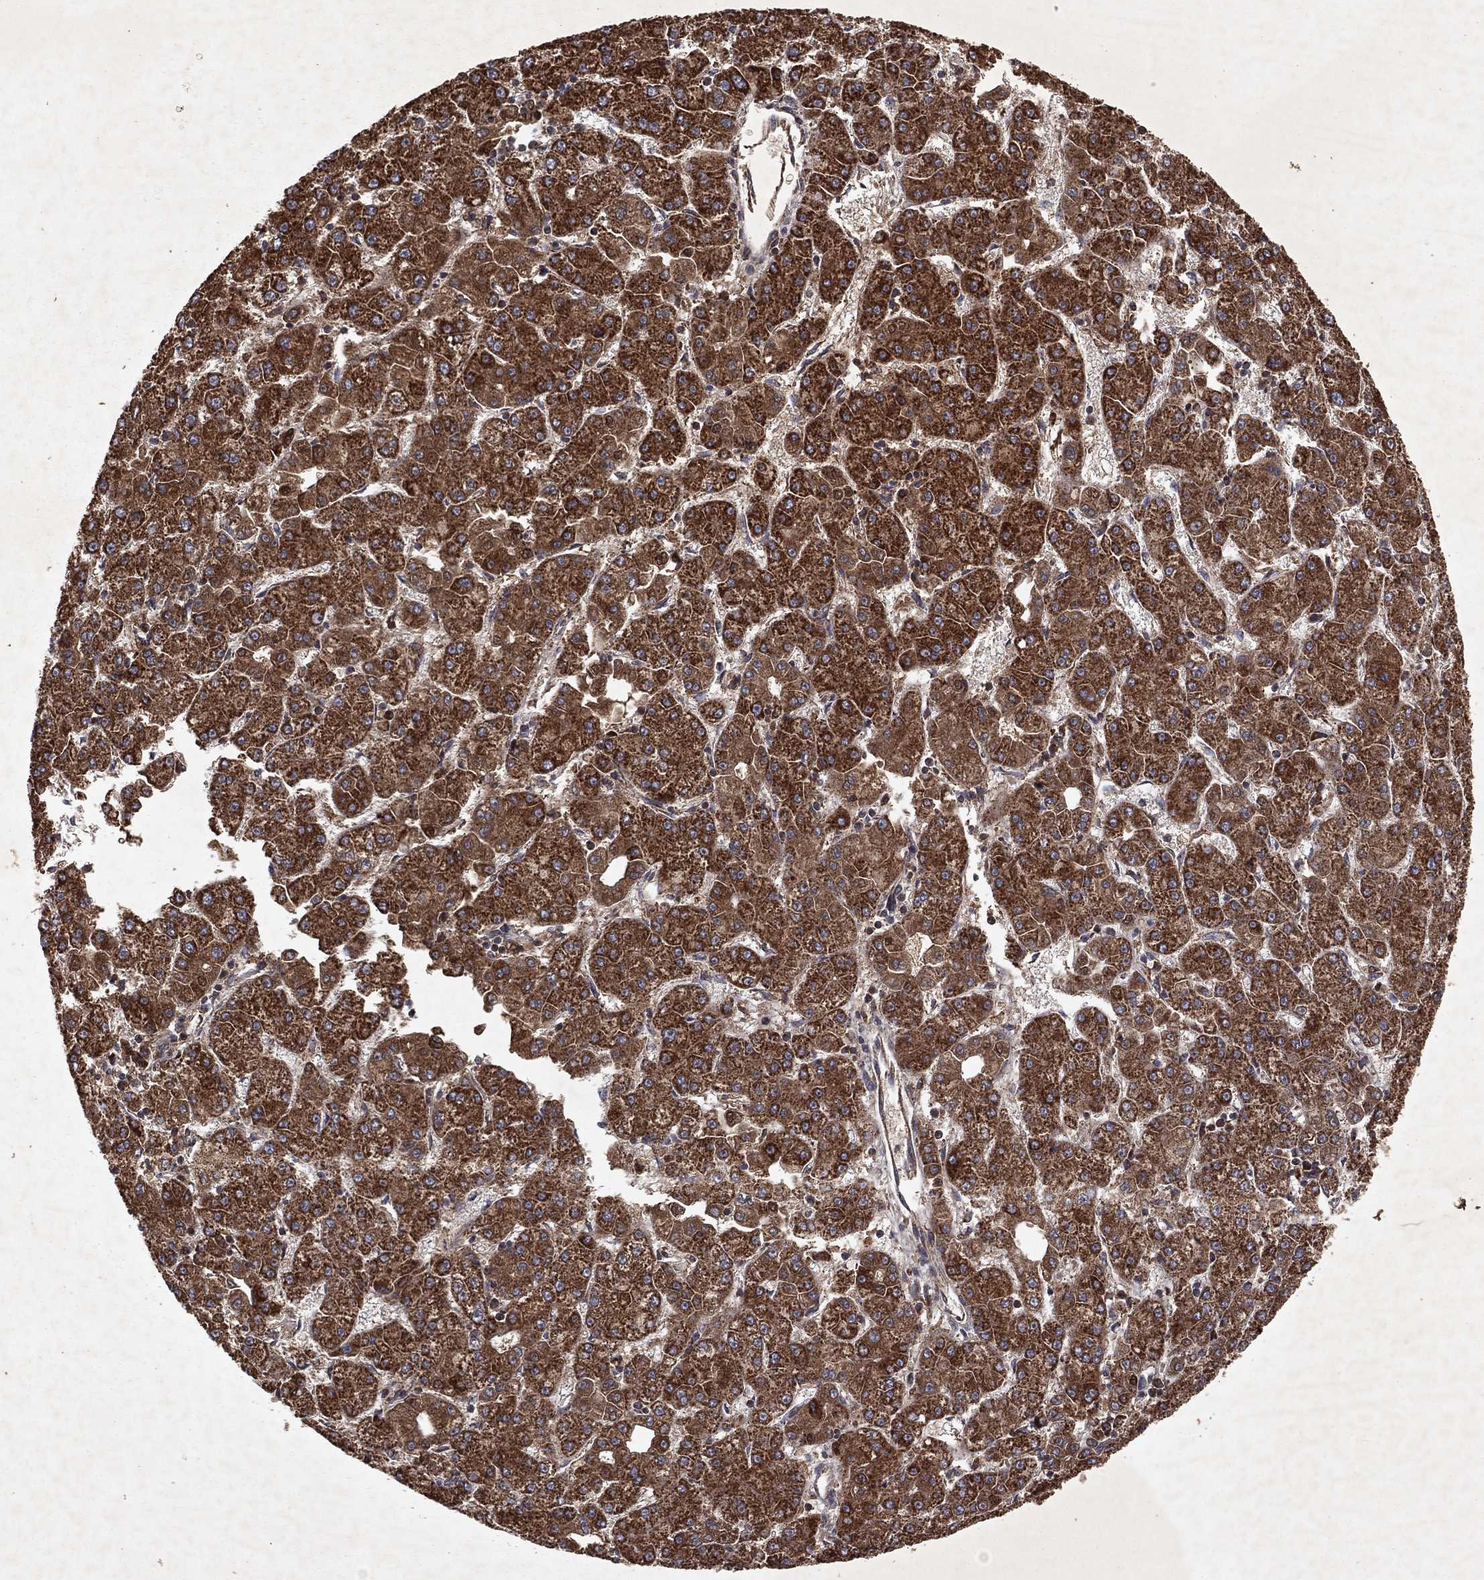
{"staining": {"intensity": "strong", "quantity": ">75%", "location": "cytoplasmic/membranous"}, "tissue": "liver cancer", "cell_type": "Tumor cells", "image_type": "cancer", "snomed": [{"axis": "morphology", "description": "Carcinoma, Hepatocellular, NOS"}, {"axis": "topography", "description": "Liver"}], "caption": "The immunohistochemical stain labels strong cytoplasmic/membranous expression in tumor cells of hepatocellular carcinoma (liver) tissue. (DAB (3,3'-diaminobenzidine) = brown stain, brightfield microscopy at high magnification).", "gene": "PYROXD2", "patient": {"sex": "male", "age": 73}}